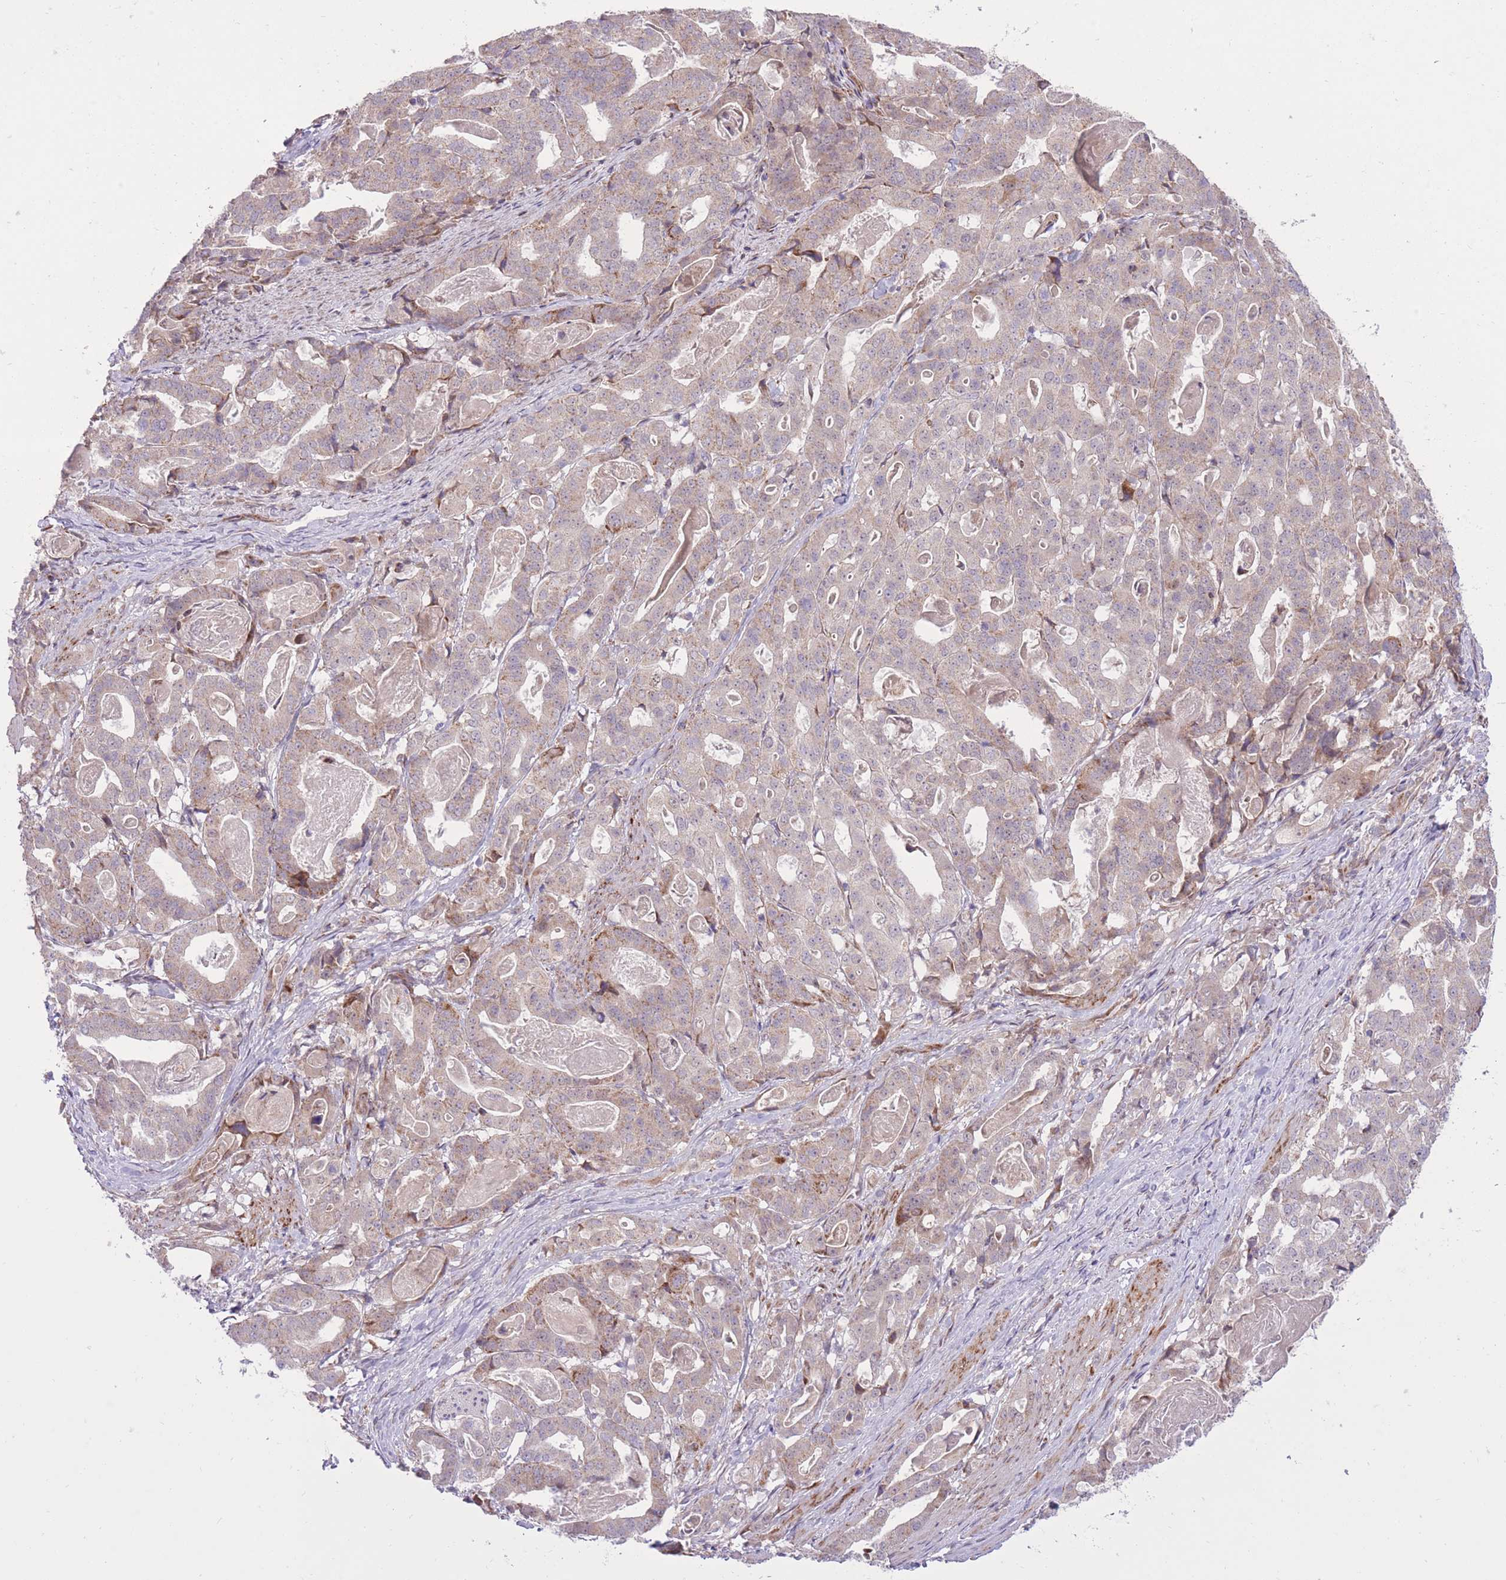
{"staining": {"intensity": "weak", "quantity": "25%-75%", "location": "cytoplasmic/membranous"}, "tissue": "stomach cancer", "cell_type": "Tumor cells", "image_type": "cancer", "snomed": [{"axis": "morphology", "description": "Adenocarcinoma, NOS"}, {"axis": "topography", "description": "Stomach"}], "caption": "A high-resolution histopathology image shows immunohistochemistry (IHC) staining of stomach cancer (adenocarcinoma), which reveals weak cytoplasmic/membranous staining in about 25%-75% of tumor cells.", "gene": "SLC4A4", "patient": {"sex": "male", "age": 48}}